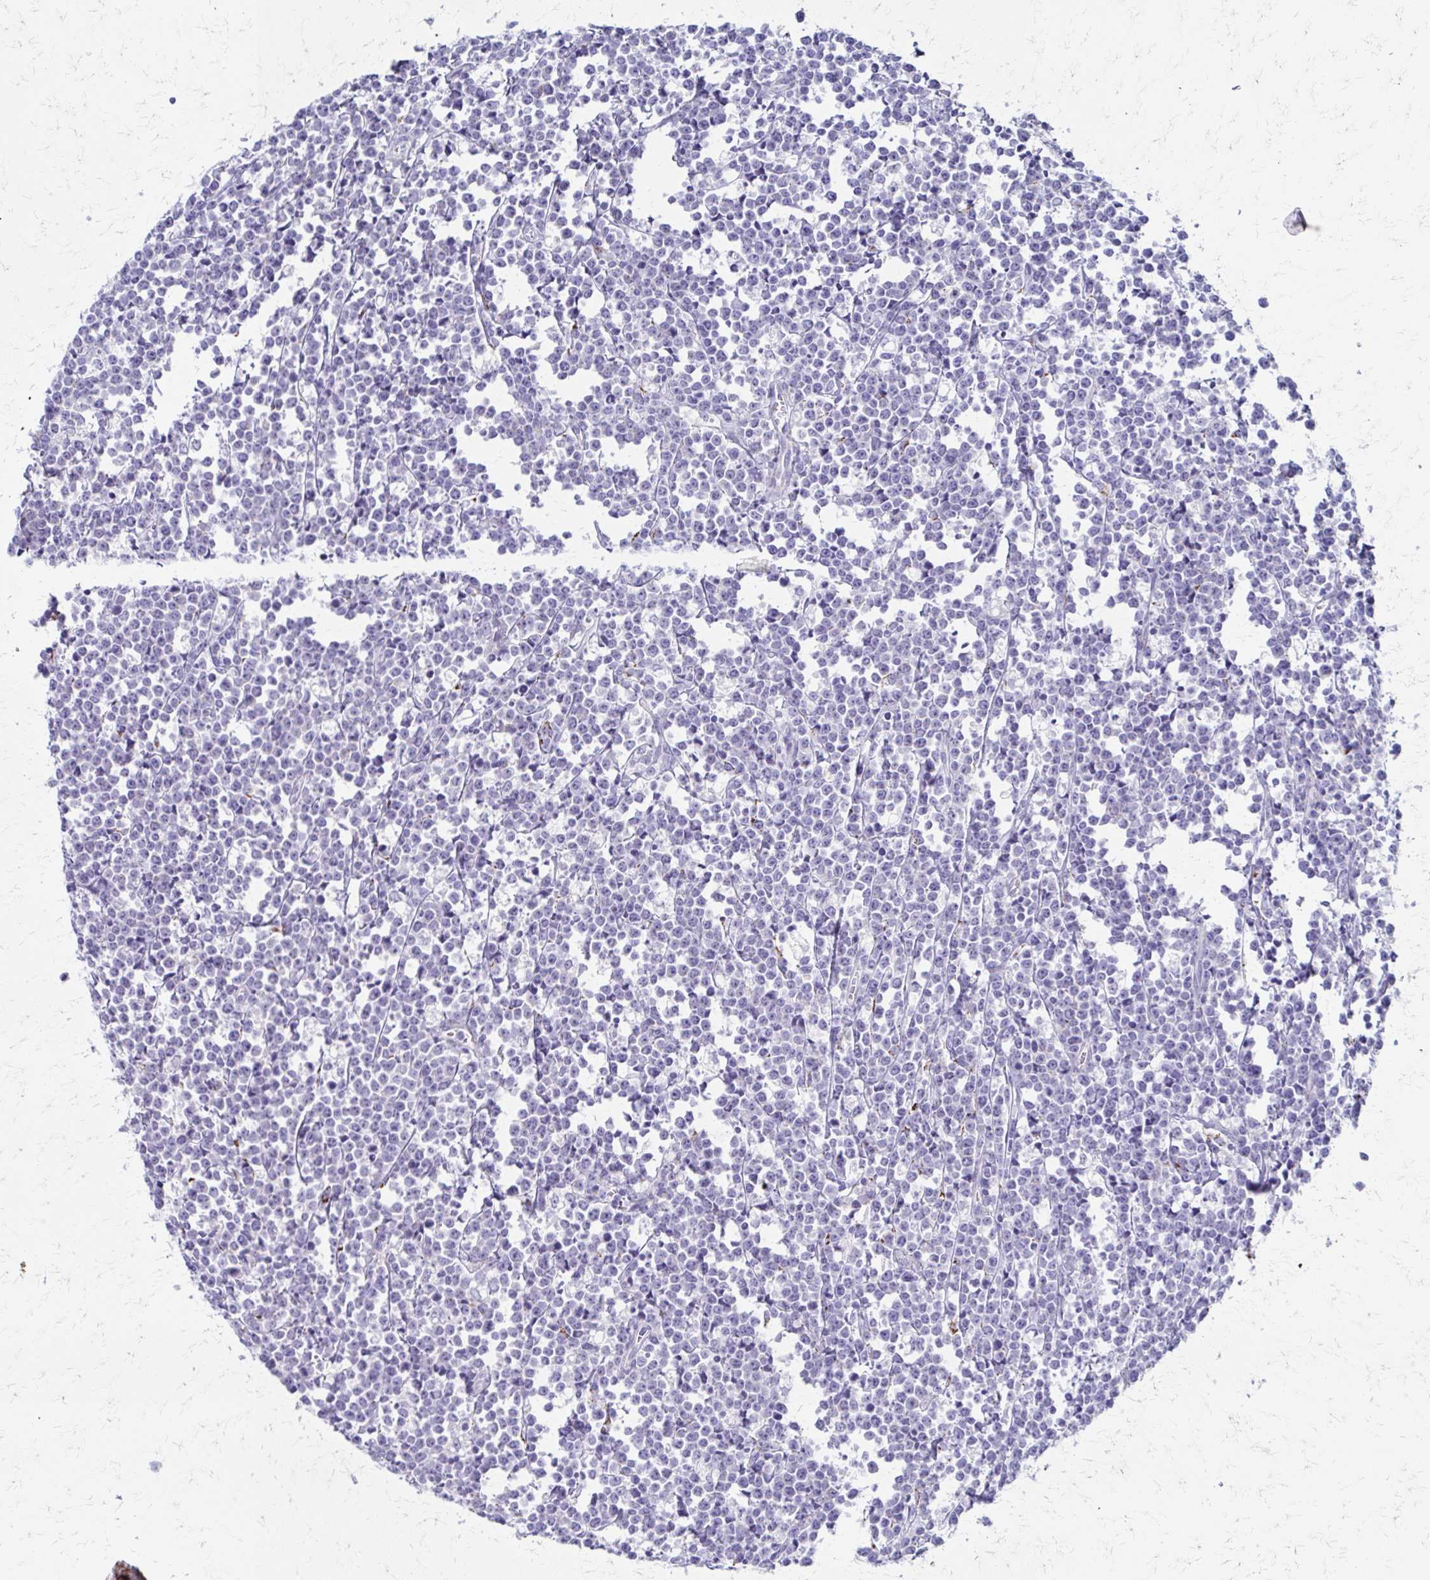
{"staining": {"intensity": "negative", "quantity": "none", "location": "none"}, "tissue": "lymphoma", "cell_type": "Tumor cells", "image_type": "cancer", "snomed": [{"axis": "morphology", "description": "Malignant lymphoma, non-Hodgkin's type, High grade"}, {"axis": "topography", "description": "Small intestine"}], "caption": "Protein analysis of high-grade malignant lymphoma, non-Hodgkin's type exhibits no significant positivity in tumor cells.", "gene": "ZSCAN5B", "patient": {"sex": "female", "age": 56}}